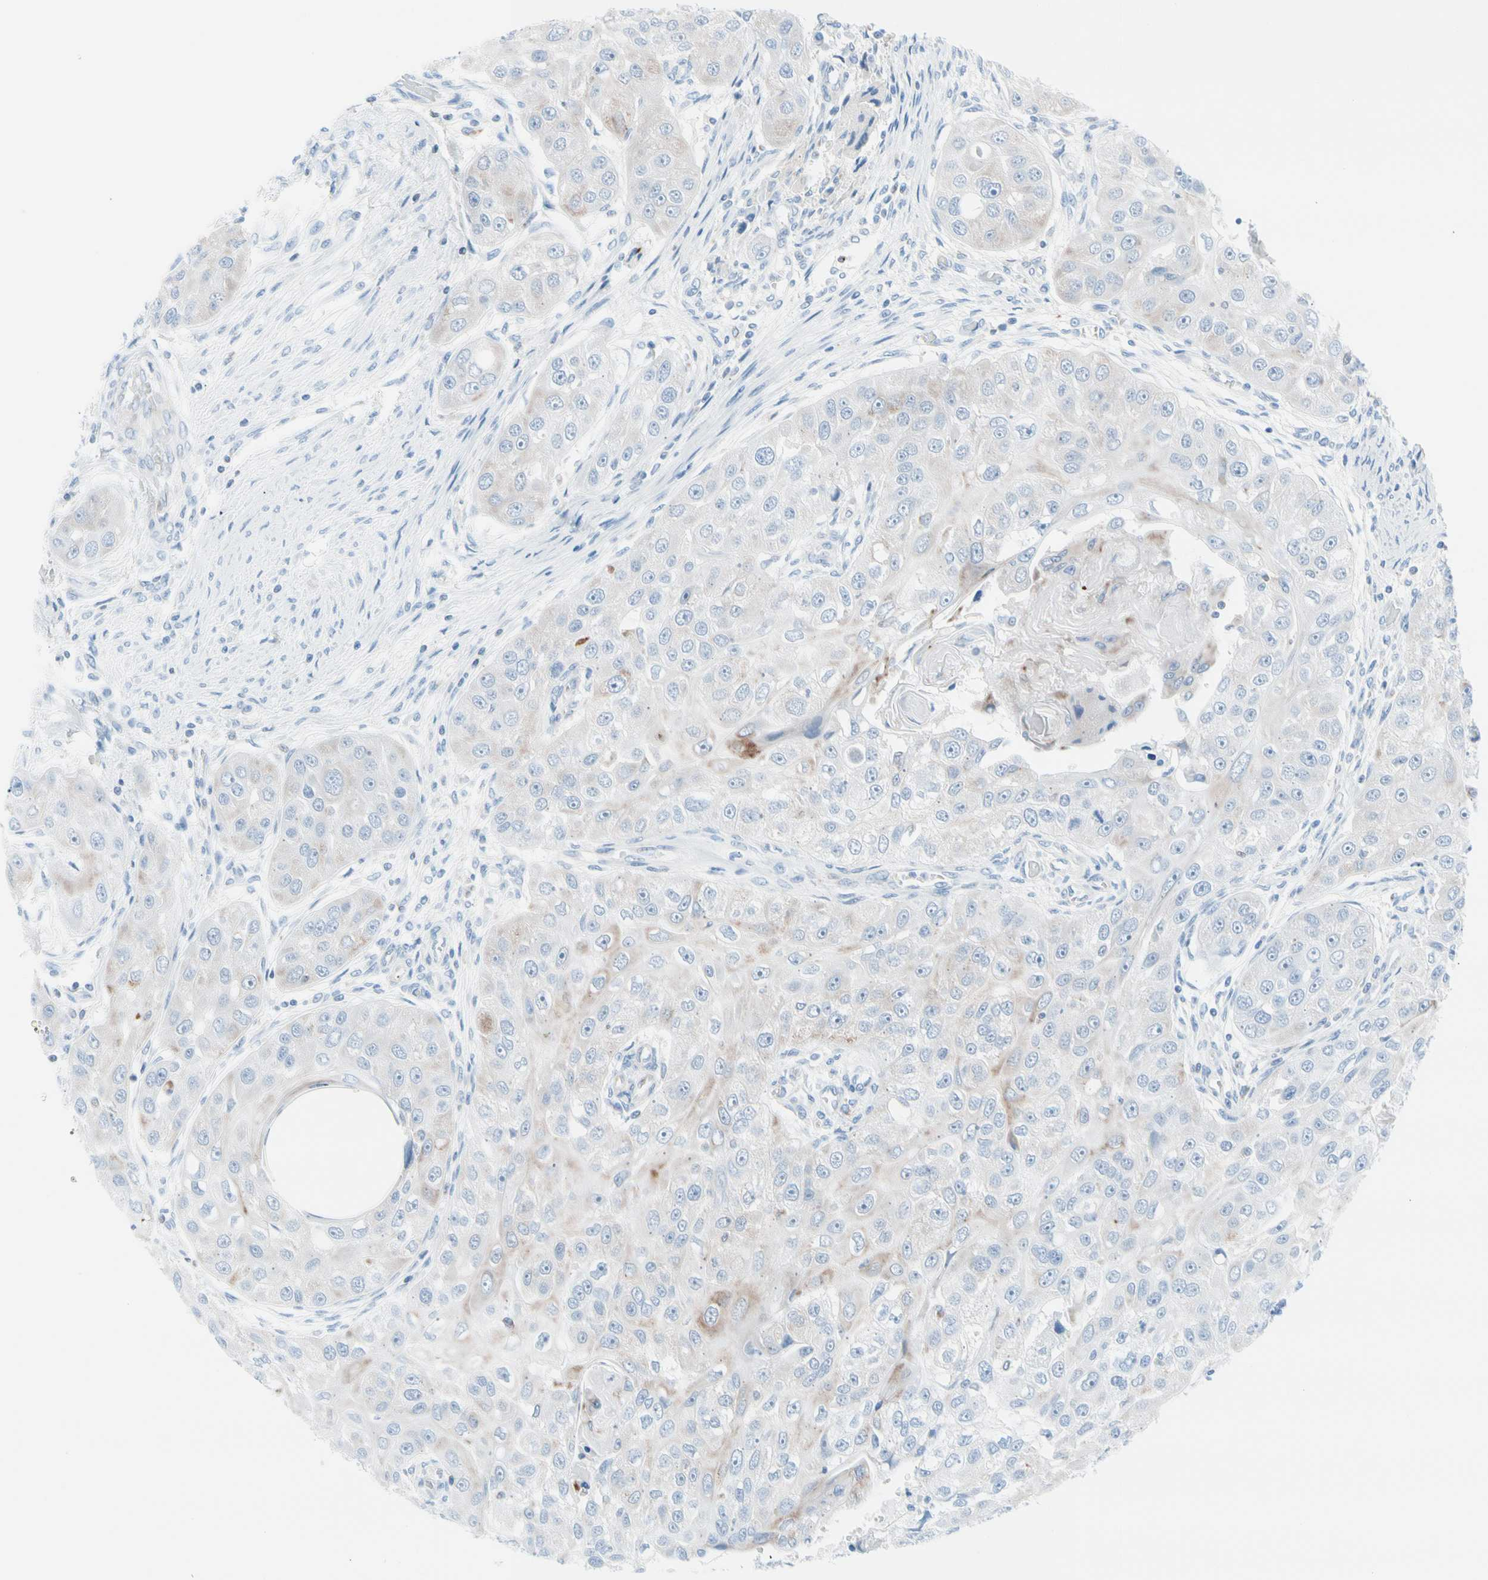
{"staining": {"intensity": "negative", "quantity": "none", "location": "none"}, "tissue": "head and neck cancer", "cell_type": "Tumor cells", "image_type": "cancer", "snomed": [{"axis": "morphology", "description": "Normal tissue, NOS"}, {"axis": "morphology", "description": "Squamous cell carcinoma, NOS"}, {"axis": "topography", "description": "Skeletal muscle"}, {"axis": "topography", "description": "Head-Neck"}], "caption": "This is an immunohistochemistry (IHC) photomicrograph of human head and neck cancer (squamous cell carcinoma). There is no positivity in tumor cells.", "gene": "HK1", "patient": {"sex": "male", "age": 51}}